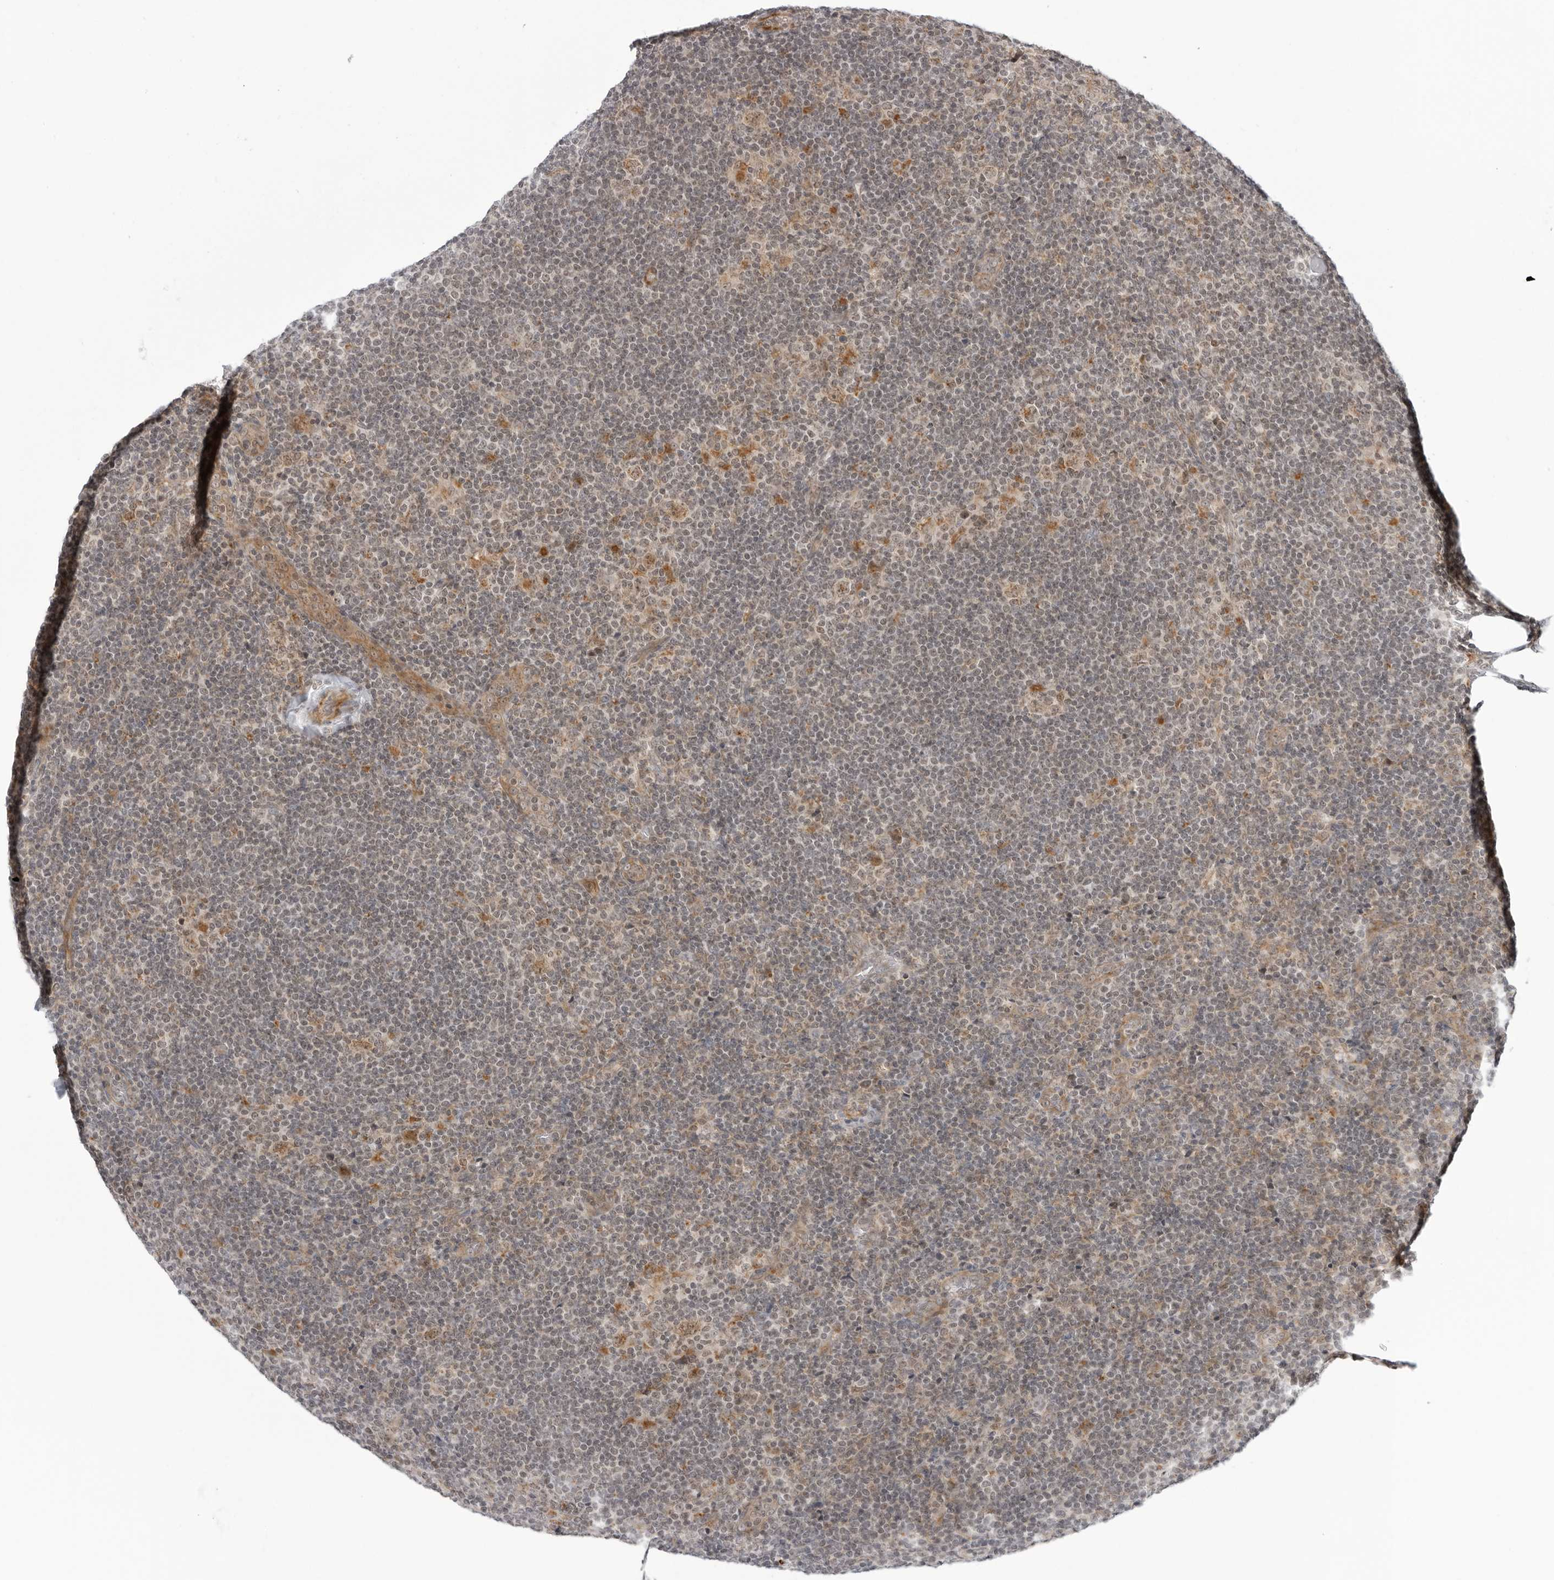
{"staining": {"intensity": "moderate", "quantity": "25%-75%", "location": "cytoplasmic/membranous,nuclear"}, "tissue": "lymphoma", "cell_type": "Tumor cells", "image_type": "cancer", "snomed": [{"axis": "morphology", "description": "Hodgkin's disease, NOS"}, {"axis": "topography", "description": "Lymph node"}], "caption": "Protein analysis of Hodgkin's disease tissue displays moderate cytoplasmic/membranous and nuclear positivity in about 25%-75% of tumor cells.", "gene": "SUGCT", "patient": {"sex": "female", "age": 57}}